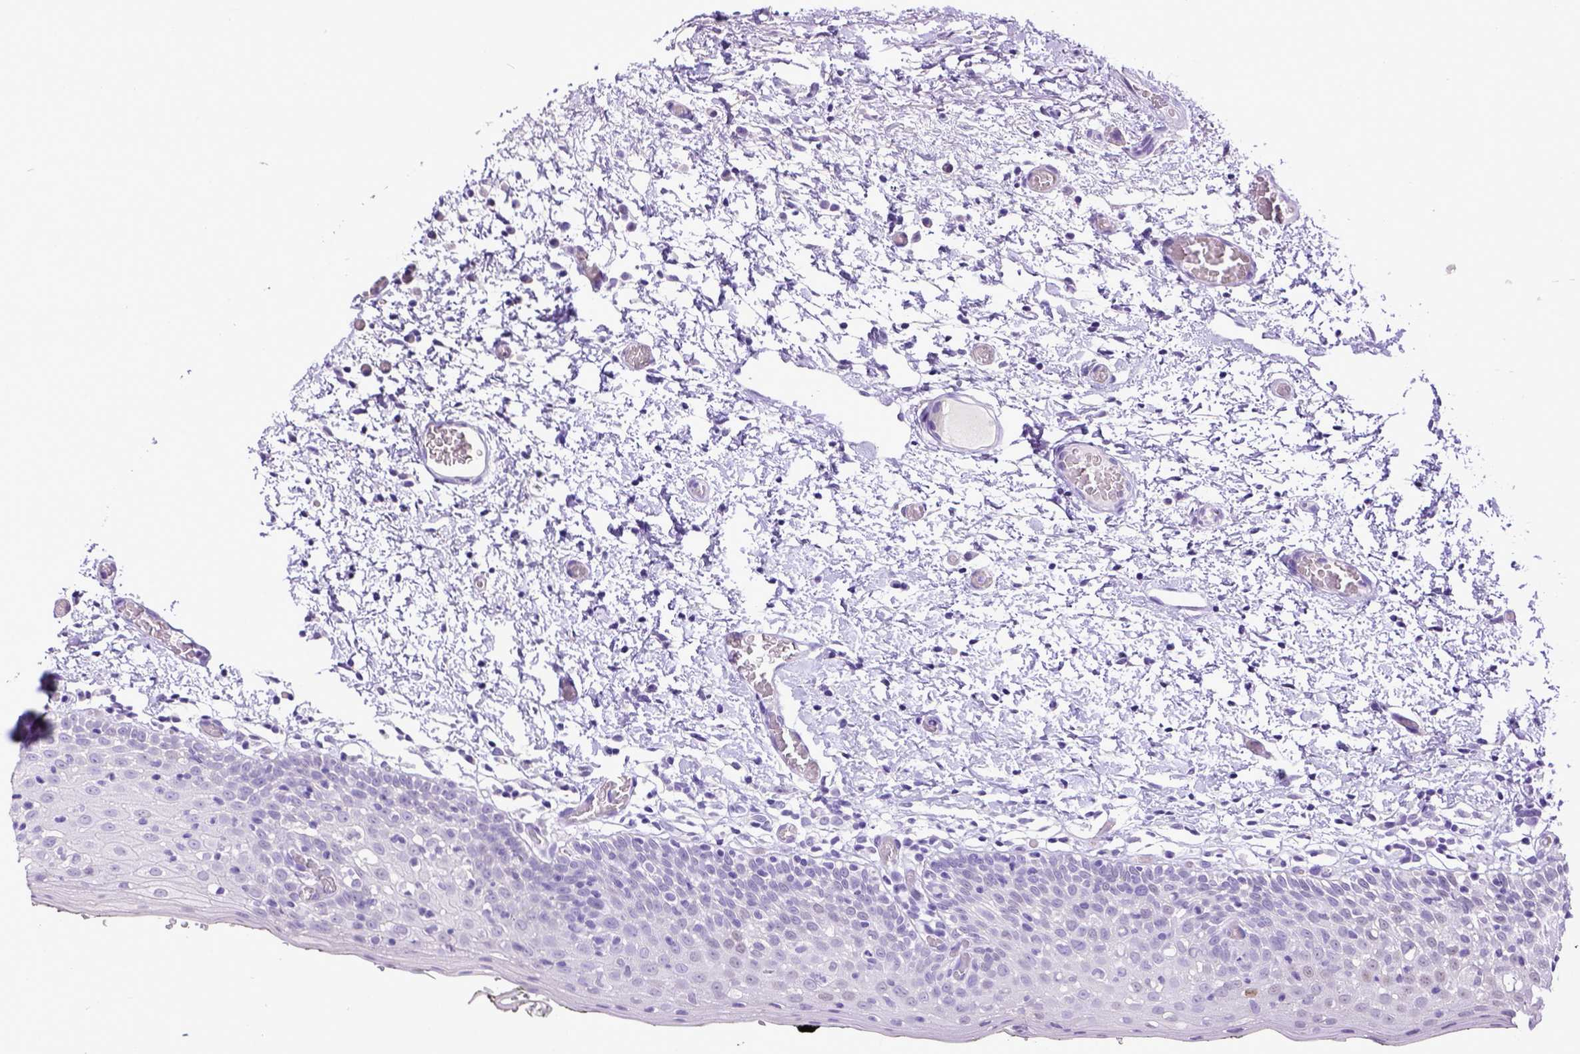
{"staining": {"intensity": "weak", "quantity": "<25%", "location": "cytoplasmic/membranous"}, "tissue": "oral mucosa", "cell_type": "Squamous epithelial cells", "image_type": "normal", "snomed": [{"axis": "morphology", "description": "Normal tissue, NOS"}, {"axis": "morphology", "description": "Squamous cell carcinoma, NOS"}, {"axis": "topography", "description": "Oral tissue"}, {"axis": "topography", "description": "Head-Neck"}], "caption": "Image shows no protein expression in squamous epithelial cells of benign oral mucosa.", "gene": "ESR1", "patient": {"sex": "male", "age": 69}}